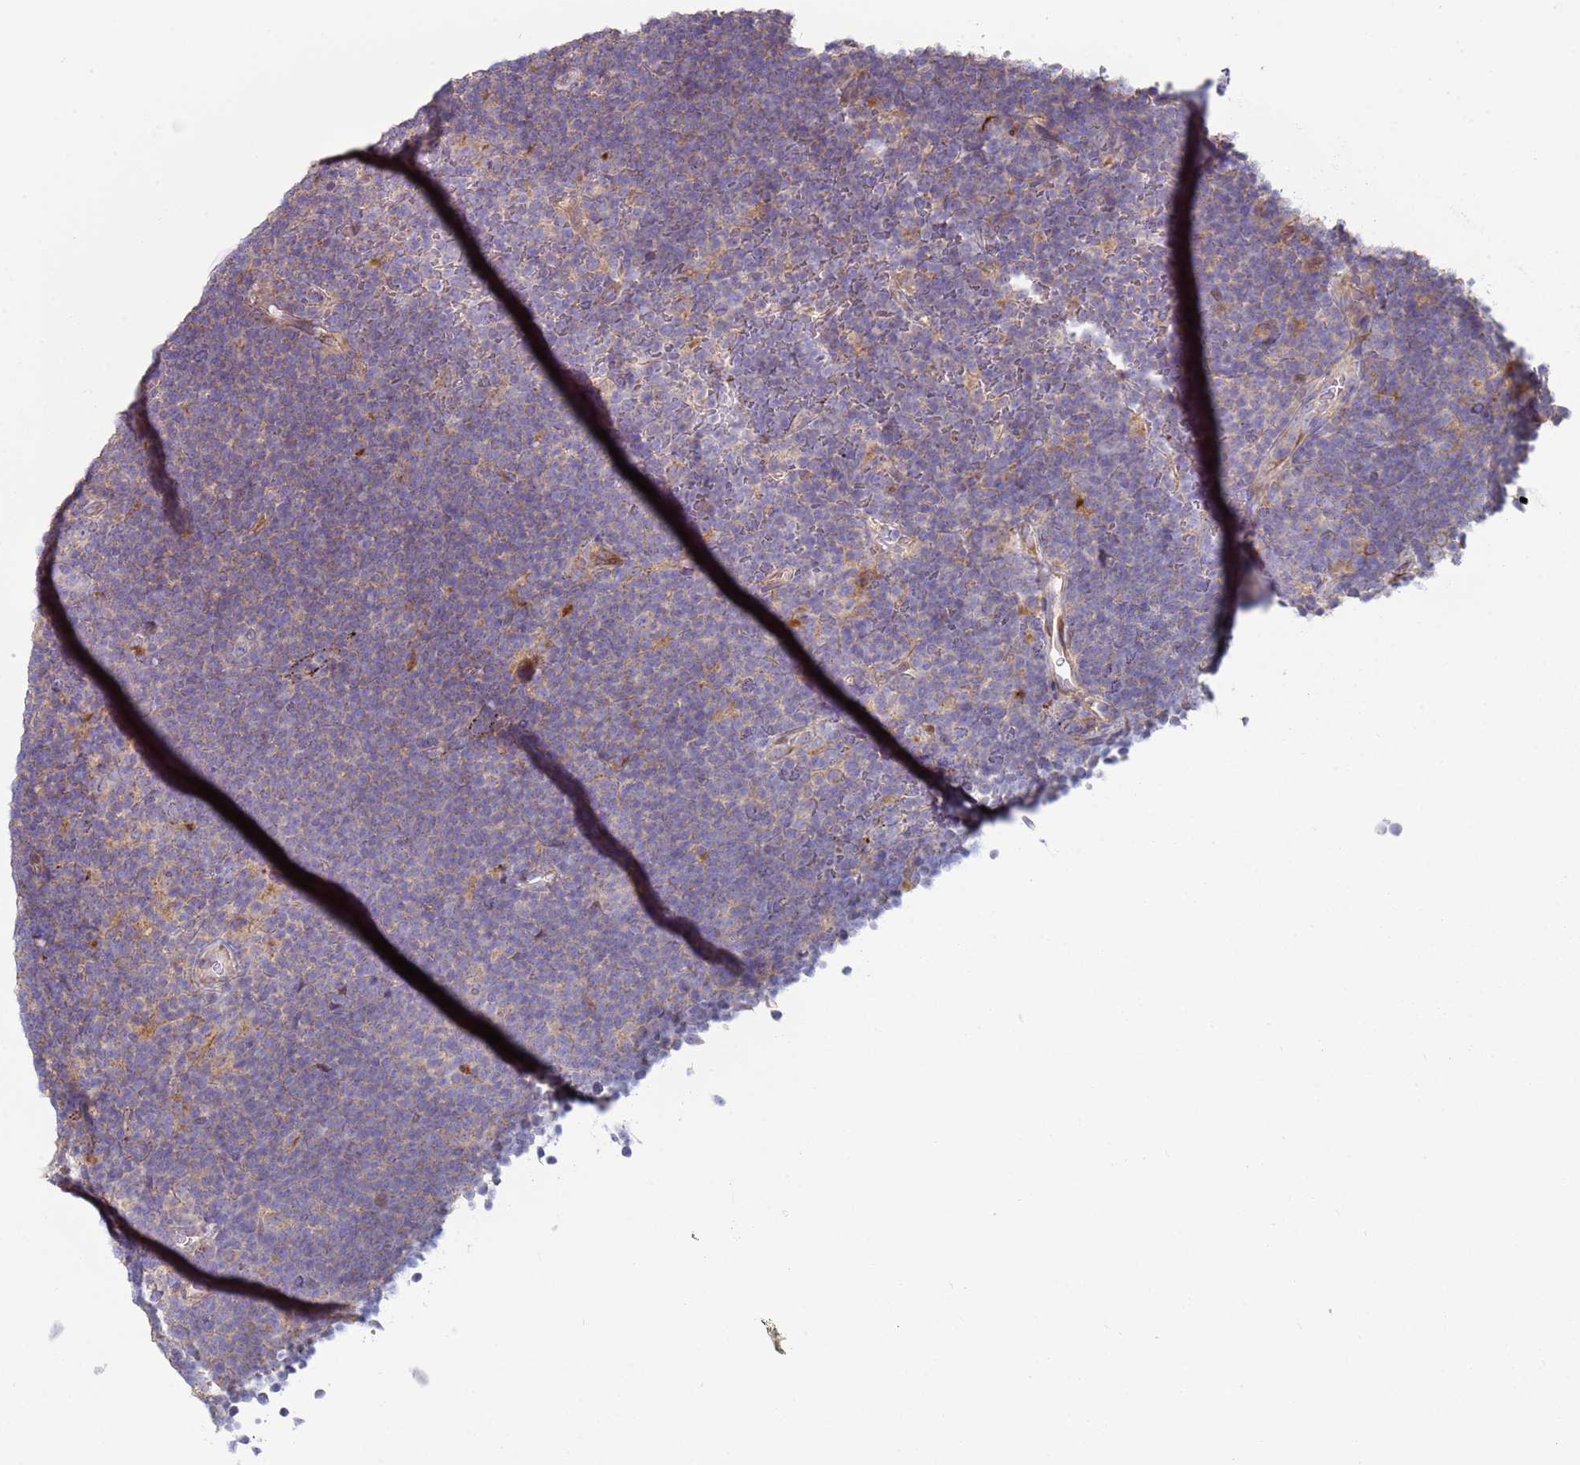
{"staining": {"intensity": "negative", "quantity": "none", "location": "none"}, "tissue": "lymphoma", "cell_type": "Tumor cells", "image_type": "cancer", "snomed": [{"axis": "morphology", "description": "Hodgkin's disease, NOS"}, {"axis": "topography", "description": "Lymph node"}], "caption": "Hodgkin's disease stained for a protein using immunohistochemistry shows no positivity tumor cells.", "gene": "DIP2B", "patient": {"sex": "female", "age": 57}}